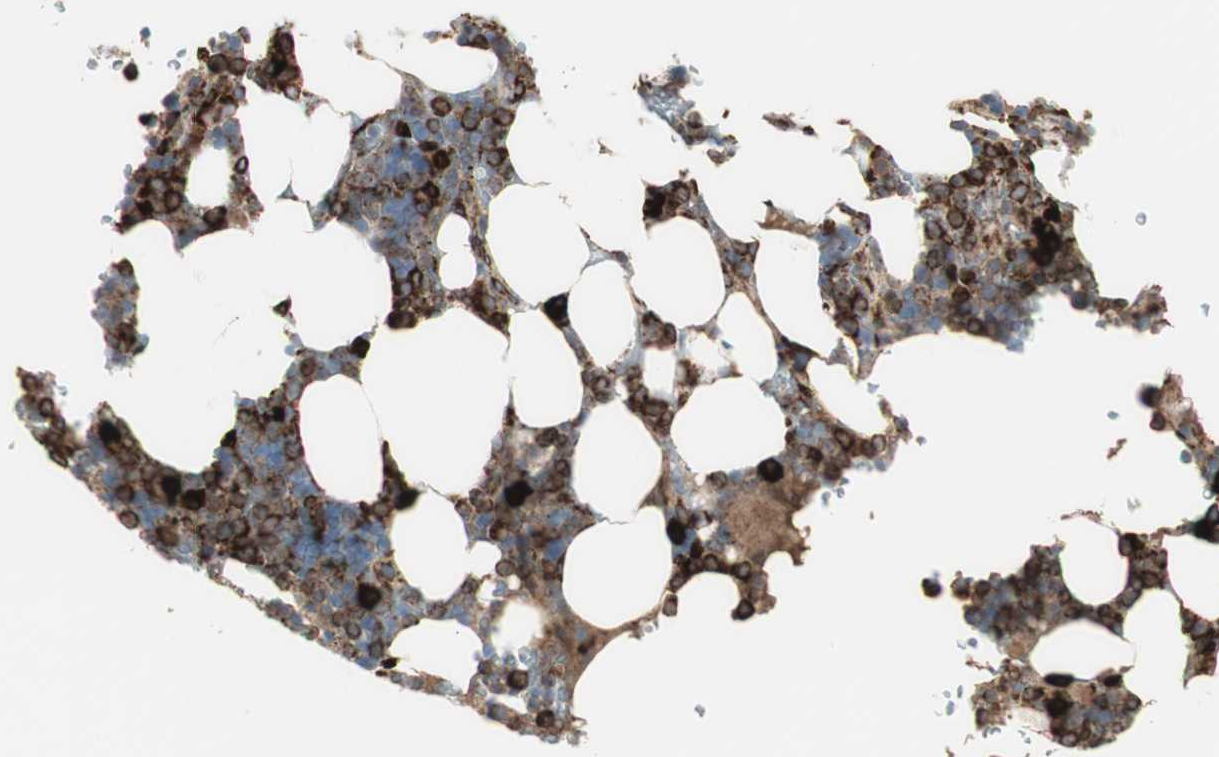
{"staining": {"intensity": "strong", "quantity": "25%-75%", "location": "cytoplasmic/membranous"}, "tissue": "bone marrow", "cell_type": "Hematopoietic cells", "image_type": "normal", "snomed": [{"axis": "morphology", "description": "Normal tissue, NOS"}, {"axis": "topography", "description": "Bone marrow"}], "caption": "A brown stain labels strong cytoplasmic/membranous expression of a protein in hematopoietic cells of benign bone marrow. (DAB (3,3'-diaminobenzidine) = brown stain, brightfield microscopy at high magnification).", "gene": "RRBP1", "patient": {"sex": "female", "age": 73}}